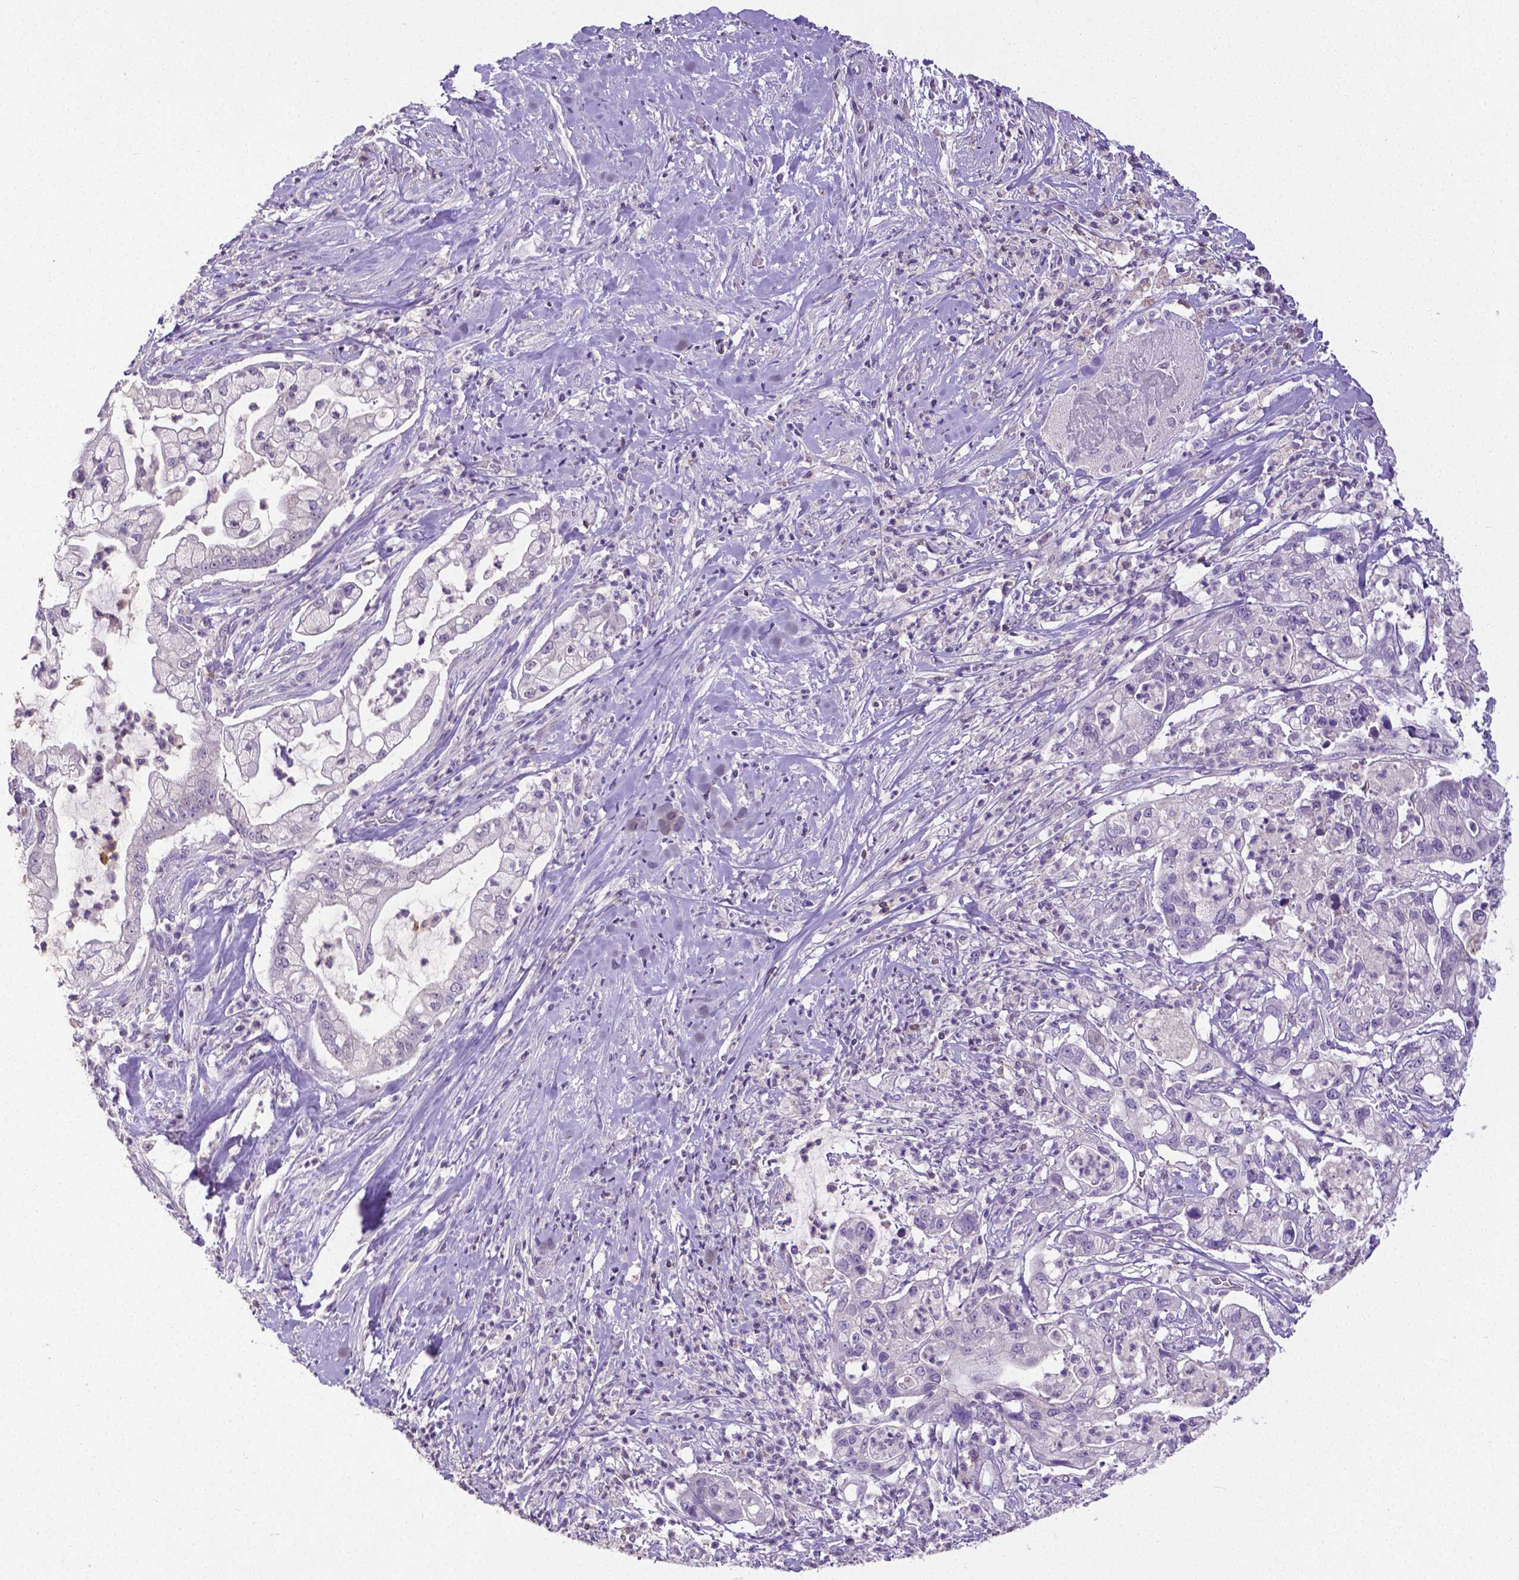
{"staining": {"intensity": "negative", "quantity": "none", "location": "none"}, "tissue": "pancreatic cancer", "cell_type": "Tumor cells", "image_type": "cancer", "snomed": [{"axis": "morphology", "description": "Adenocarcinoma, NOS"}, {"axis": "topography", "description": "Pancreas"}], "caption": "The photomicrograph exhibits no significant staining in tumor cells of pancreatic cancer.", "gene": "CD4", "patient": {"sex": "female", "age": 69}}